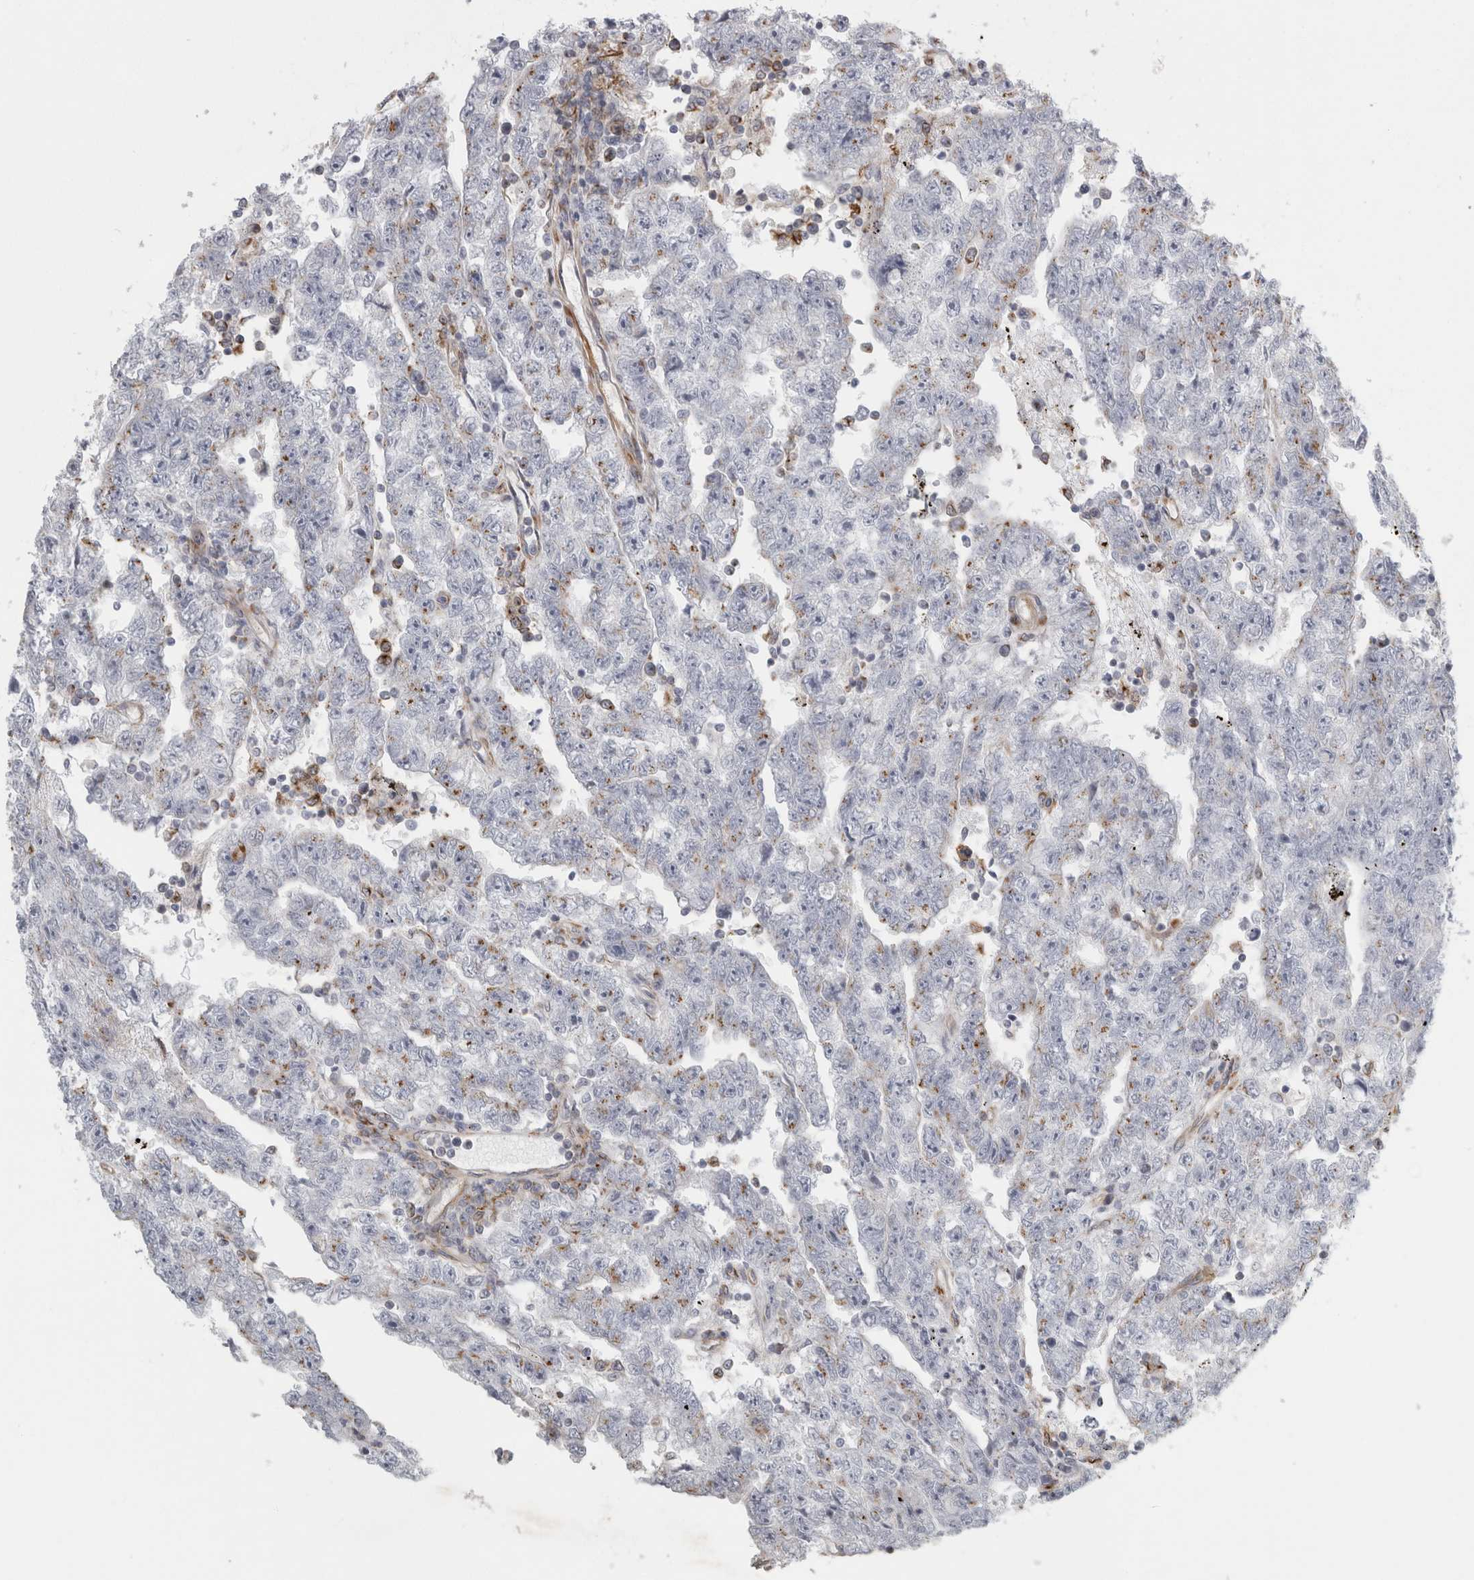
{"staining": {"intensity": "weak", "quantity": "25%-75%", "location": "cytoplasmic/membranous"}, "tissue": "testis cancer", "cell_type": "Tumor cells", "image_type": "cancer", "snomed": [{"axis": "morphology", "description": "Carcinoma, Embryonal, NOS"}, {"axis": "topography", "description": "Testis"}], "caption": "A brown stain labels weak cytoplasmic/membranous positivity of a protein in human testis cancer tumor cells. Immunohistochemistry stains the protein of interest in brown and the nuclei are stained blue.", "gene": "PEX6", "patient": {"sex": "male", "age": 25}}